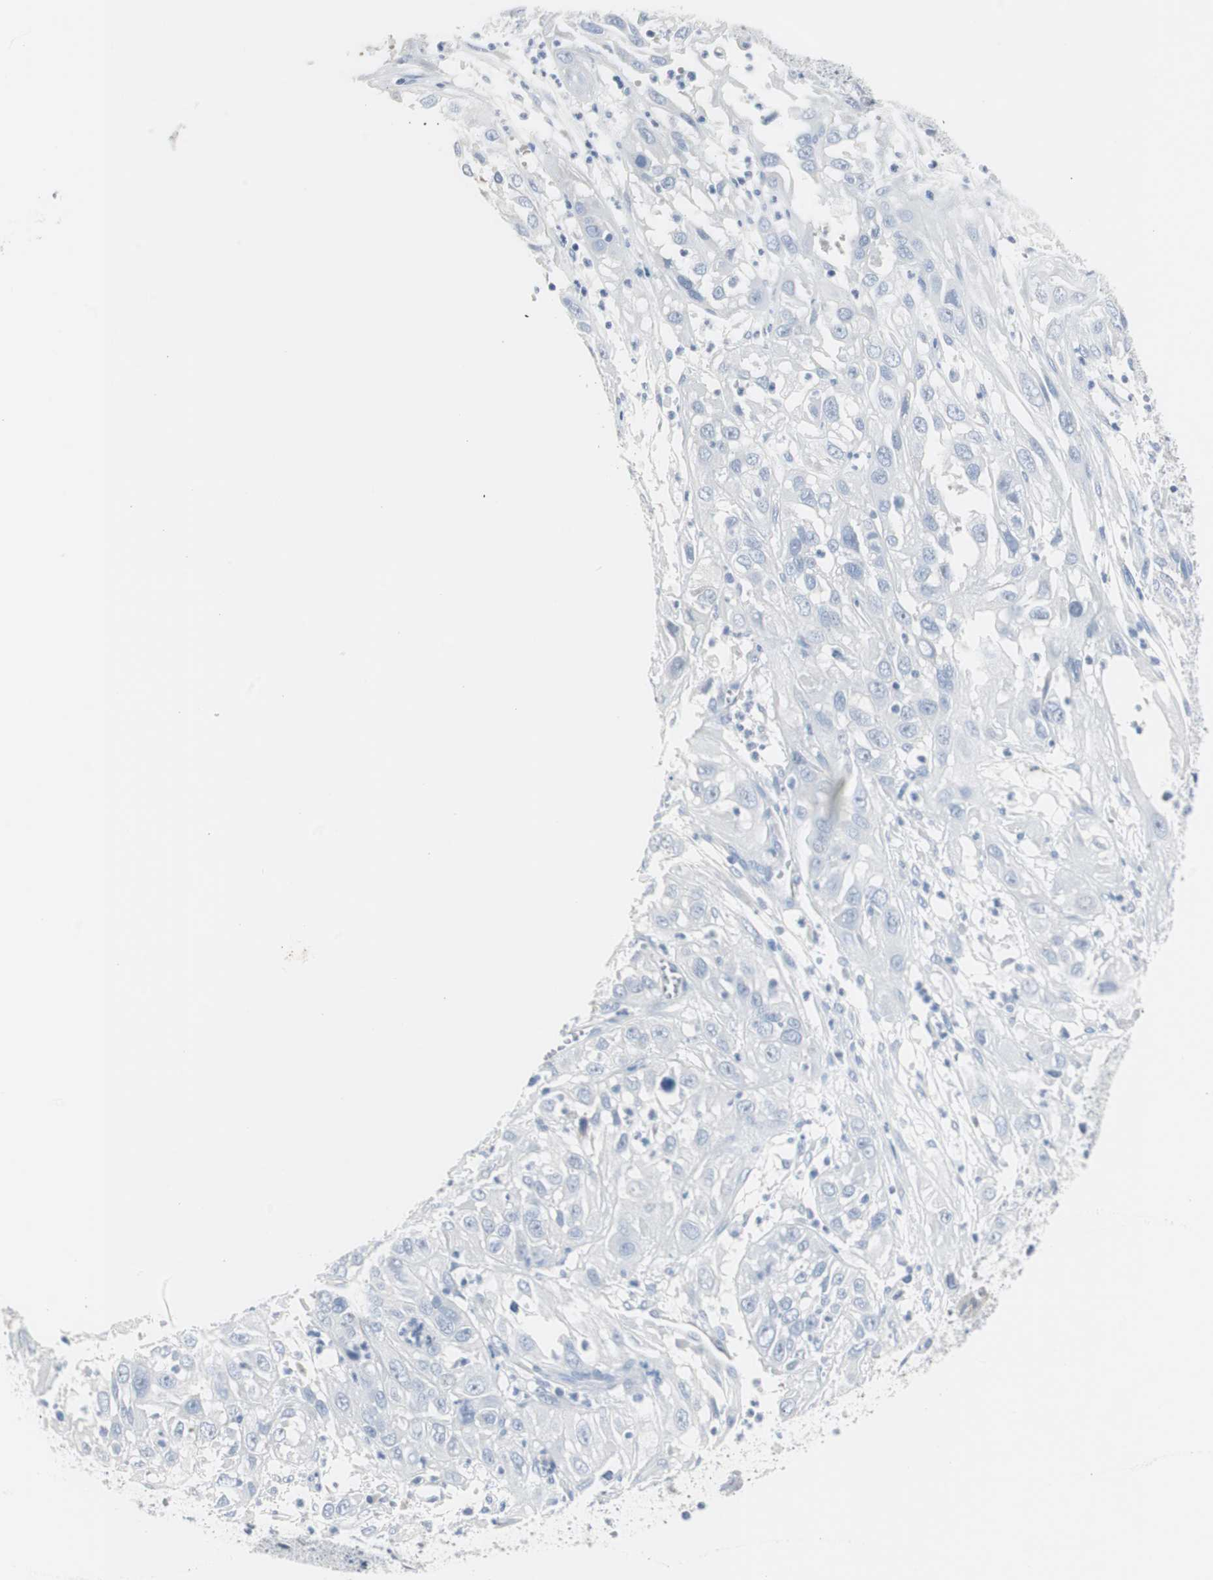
{"staining": {"intensity": "negative", "quantity": "none", "location": "none"}, "tissue": "cervical cancer", "cell_type": "Tumor cells", "image_type": "cancer", "snomed": [{"axis": "morphology", "description": "Squamous cell carcinoma, NOS"}, {"axis": "topography", "description": "Cervix"}], "caption": "High magnification brightfield microscopy of squamous cell carcinoma (cervical) stained with DAB (brown) and counterstained with hematoxylin (blue): tumor cells show no significant positivity.", "gene": "S100A7", "patient": {"sex": "female", "age": 32}}